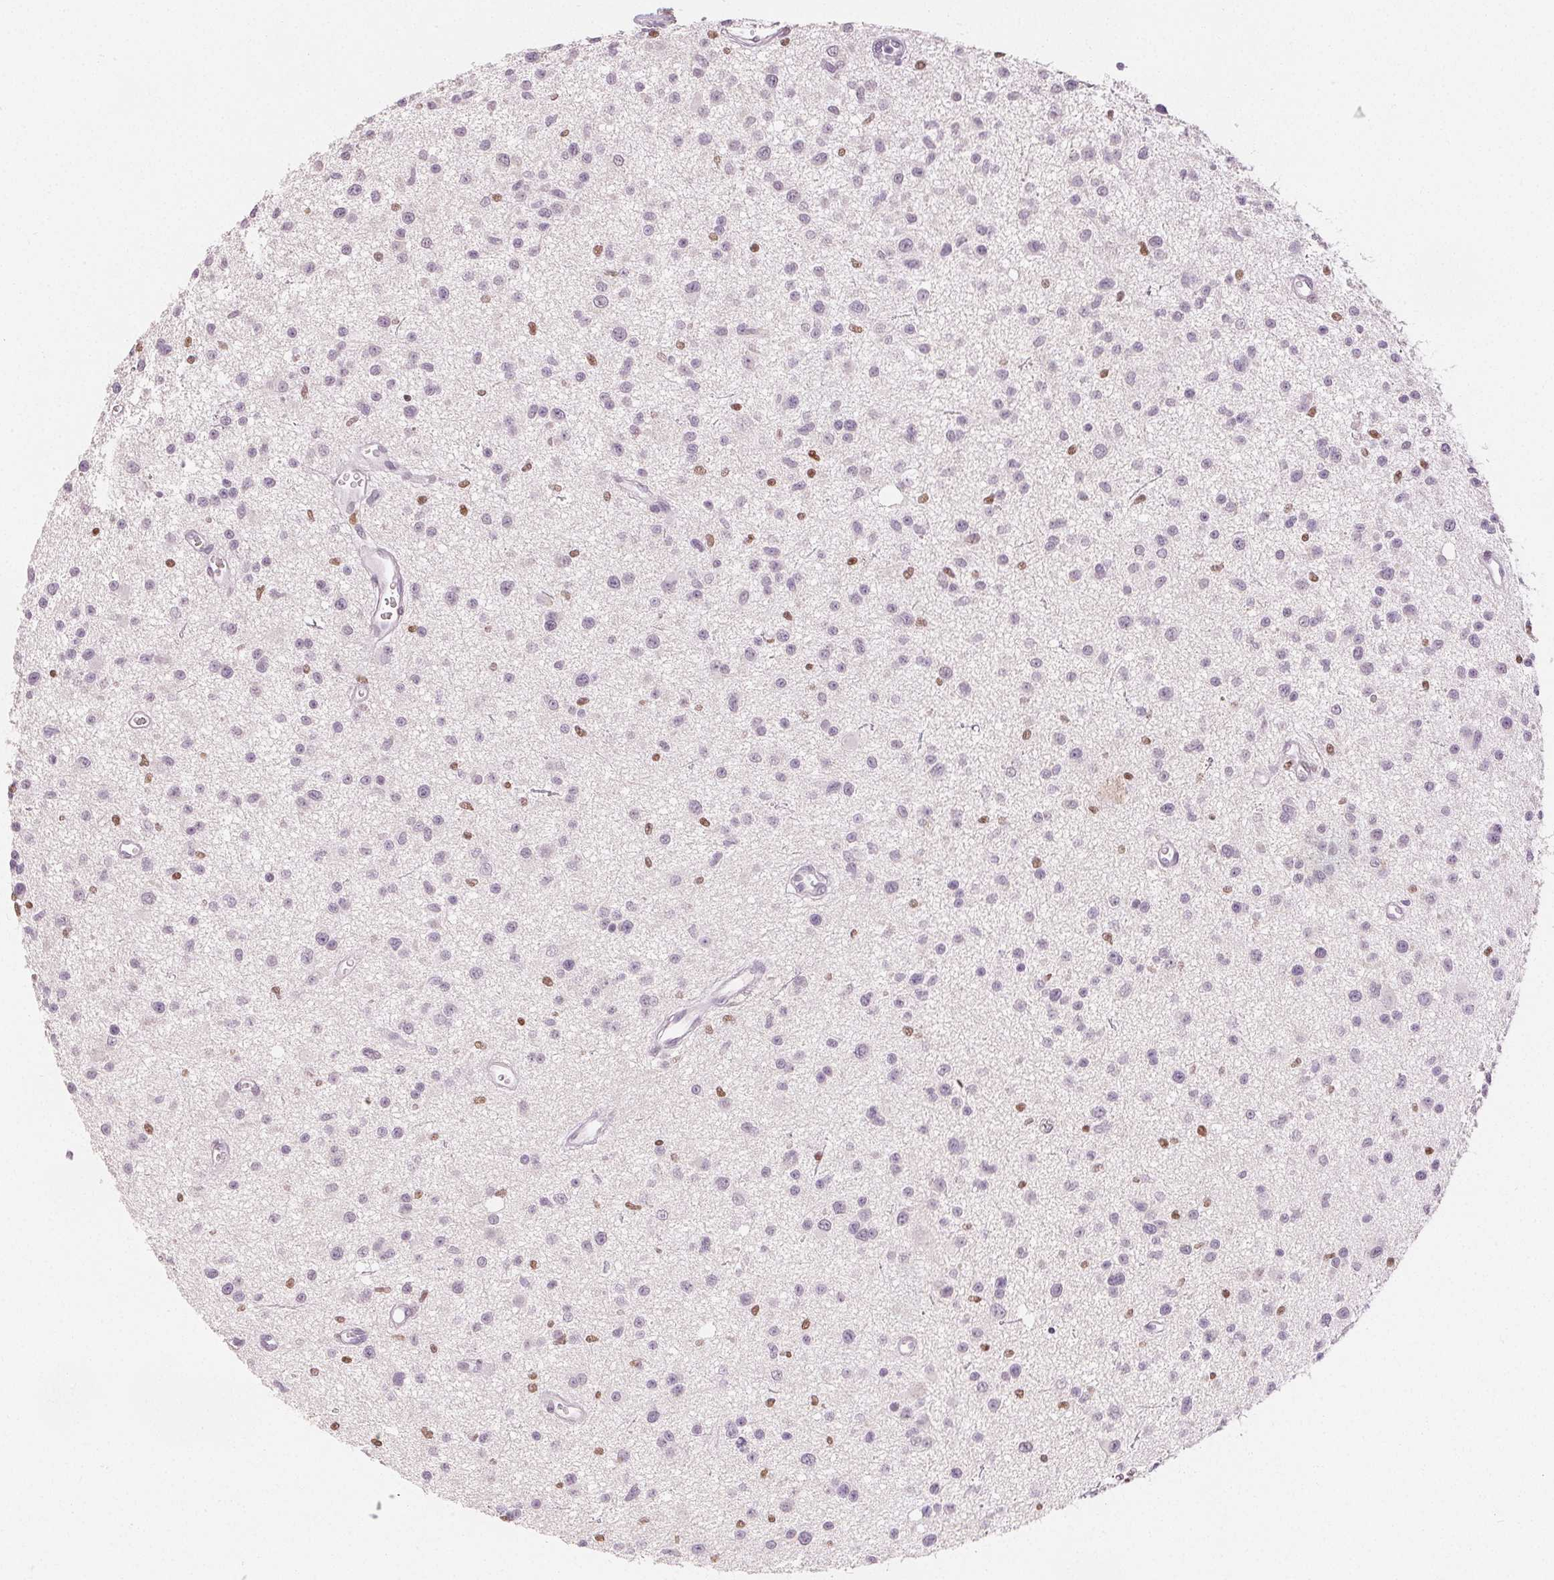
{"staining": {"intensity": "negative", "quantity": "none", "location": "none"}, "tissue": "glioma", "cell_type": "Tumor cells", "image_type": "cancer", "snomed": [{"axis": "morphology", "description": "Glioma, malignant, Low grade"}, {"axis": "topography", "description": "Brain"}], "caption": "Immunohistochemistry of human glioma reveals no expression in tumor cells.", "gene": "RUNX2", "patient": {"sex": "male", "age": 43}}